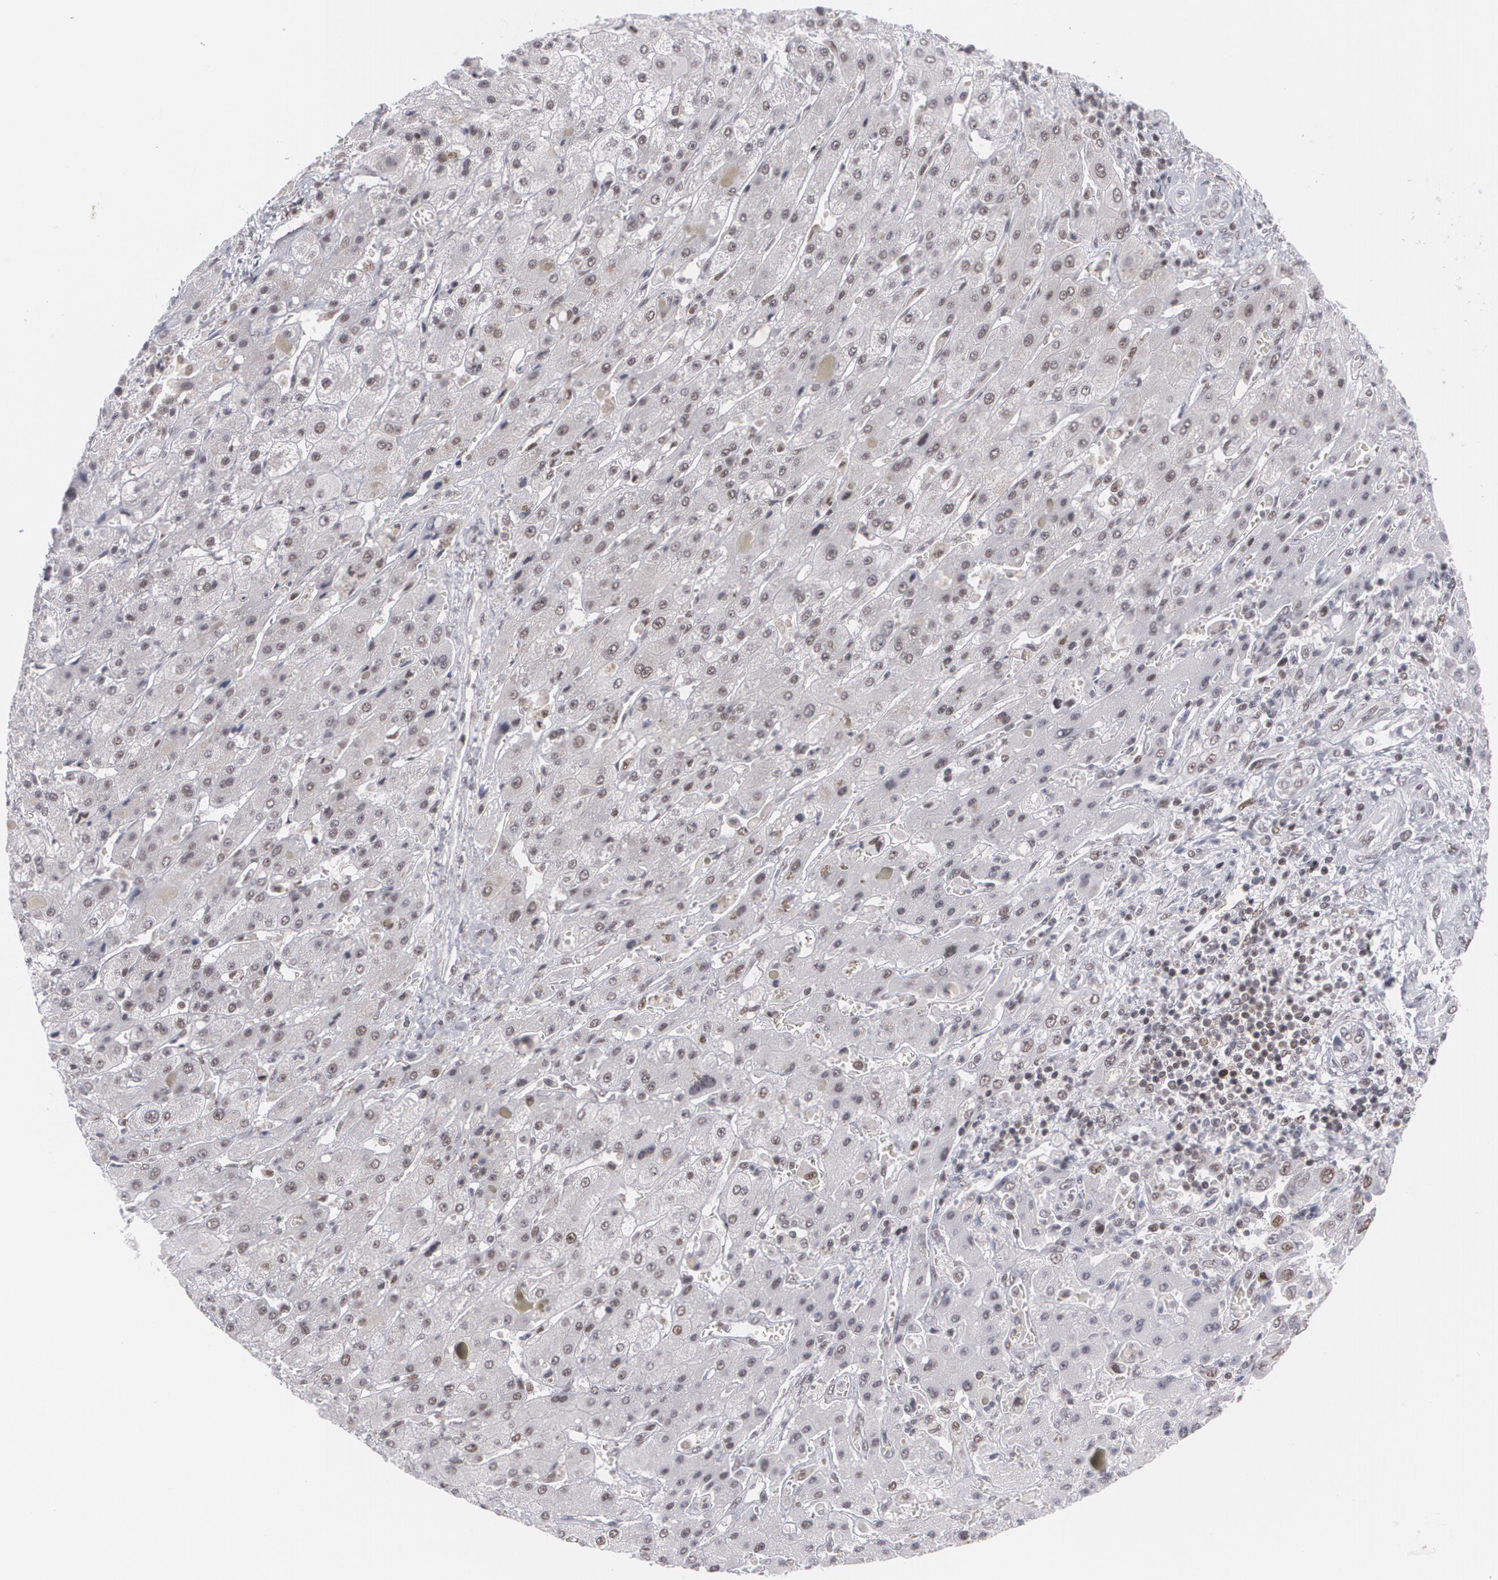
{"staining": {"intensity": "moderate", "quantity": "25%-75%", "location": "nuclear"}, "tissue": "liver cancer", "cell_type": "Tumor cells", "image_type": "cancer", "snomed": [{"axis": "morphology", "description": "Cholangiocarcinoma"}, {"axis": "topography", "description": "Liver"}], "caption": "Immunohistochemistry of liver cholangiocarcinoma reveals medium levels of moderate nuclear expression in about 25%-75% of tumor cells. (Brightfield microscopy of DAB IHC at high magnification).", "gene": "MCL1", "patient": {"sex": "female", "age": 52}}